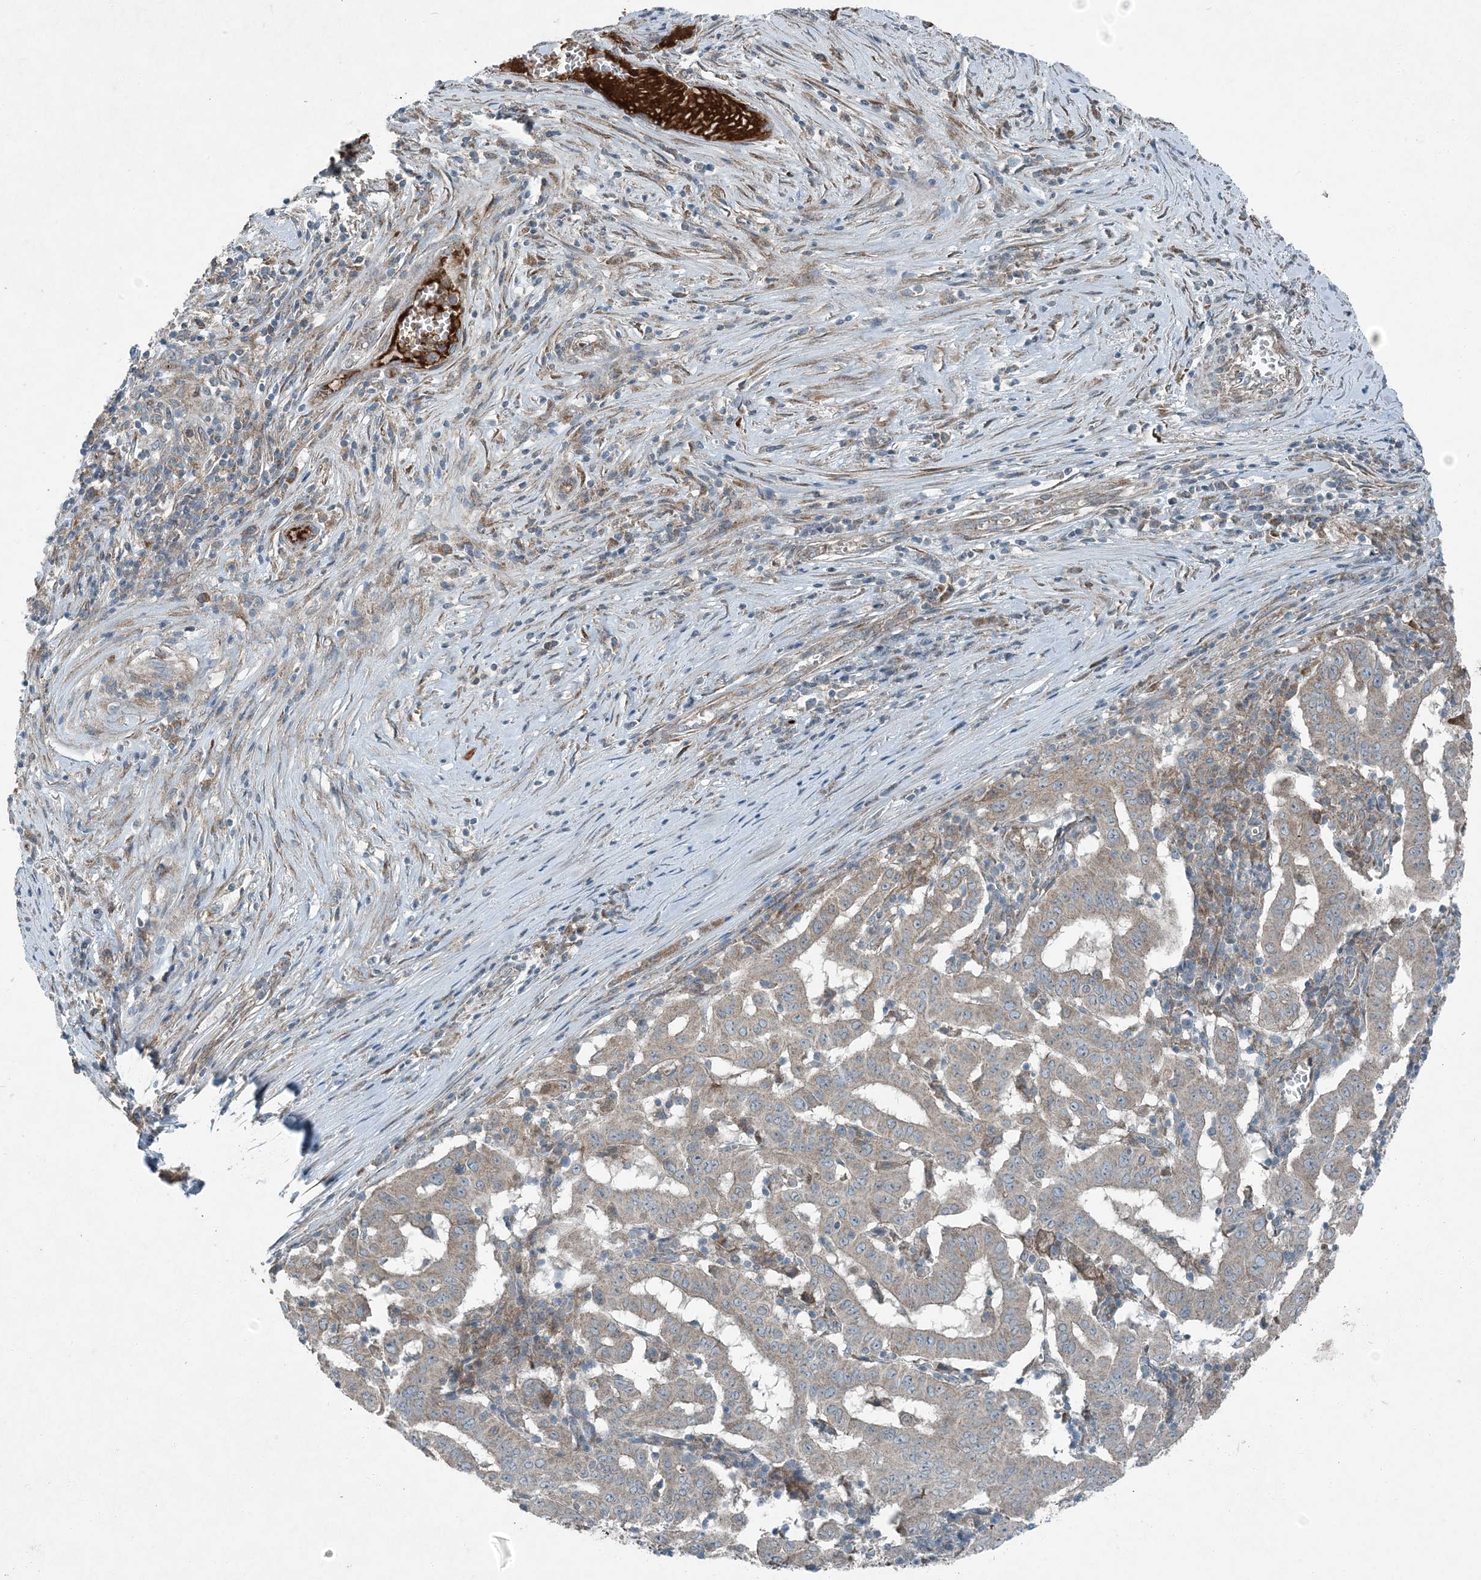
{"staining": {"intensity": "weak", "quantity": "<25%", "location": "cytoplasmic/membranous"}, "tissue": "pancreatic cancer", "cell_type": "Tumor cells", "image_type": "cancer", "snomed": [{"axis": "morphology", "description": "Adenocarcinoma, NOS"}, {"axis": "topography", "description": "Pancreas"}], "caption": "Tumor cells are negative for protein expression in human pancreatic cancer. Nuclei are stained in blue.", "gene": "APOM", "patient": {"sex": "male", "age": 63}}